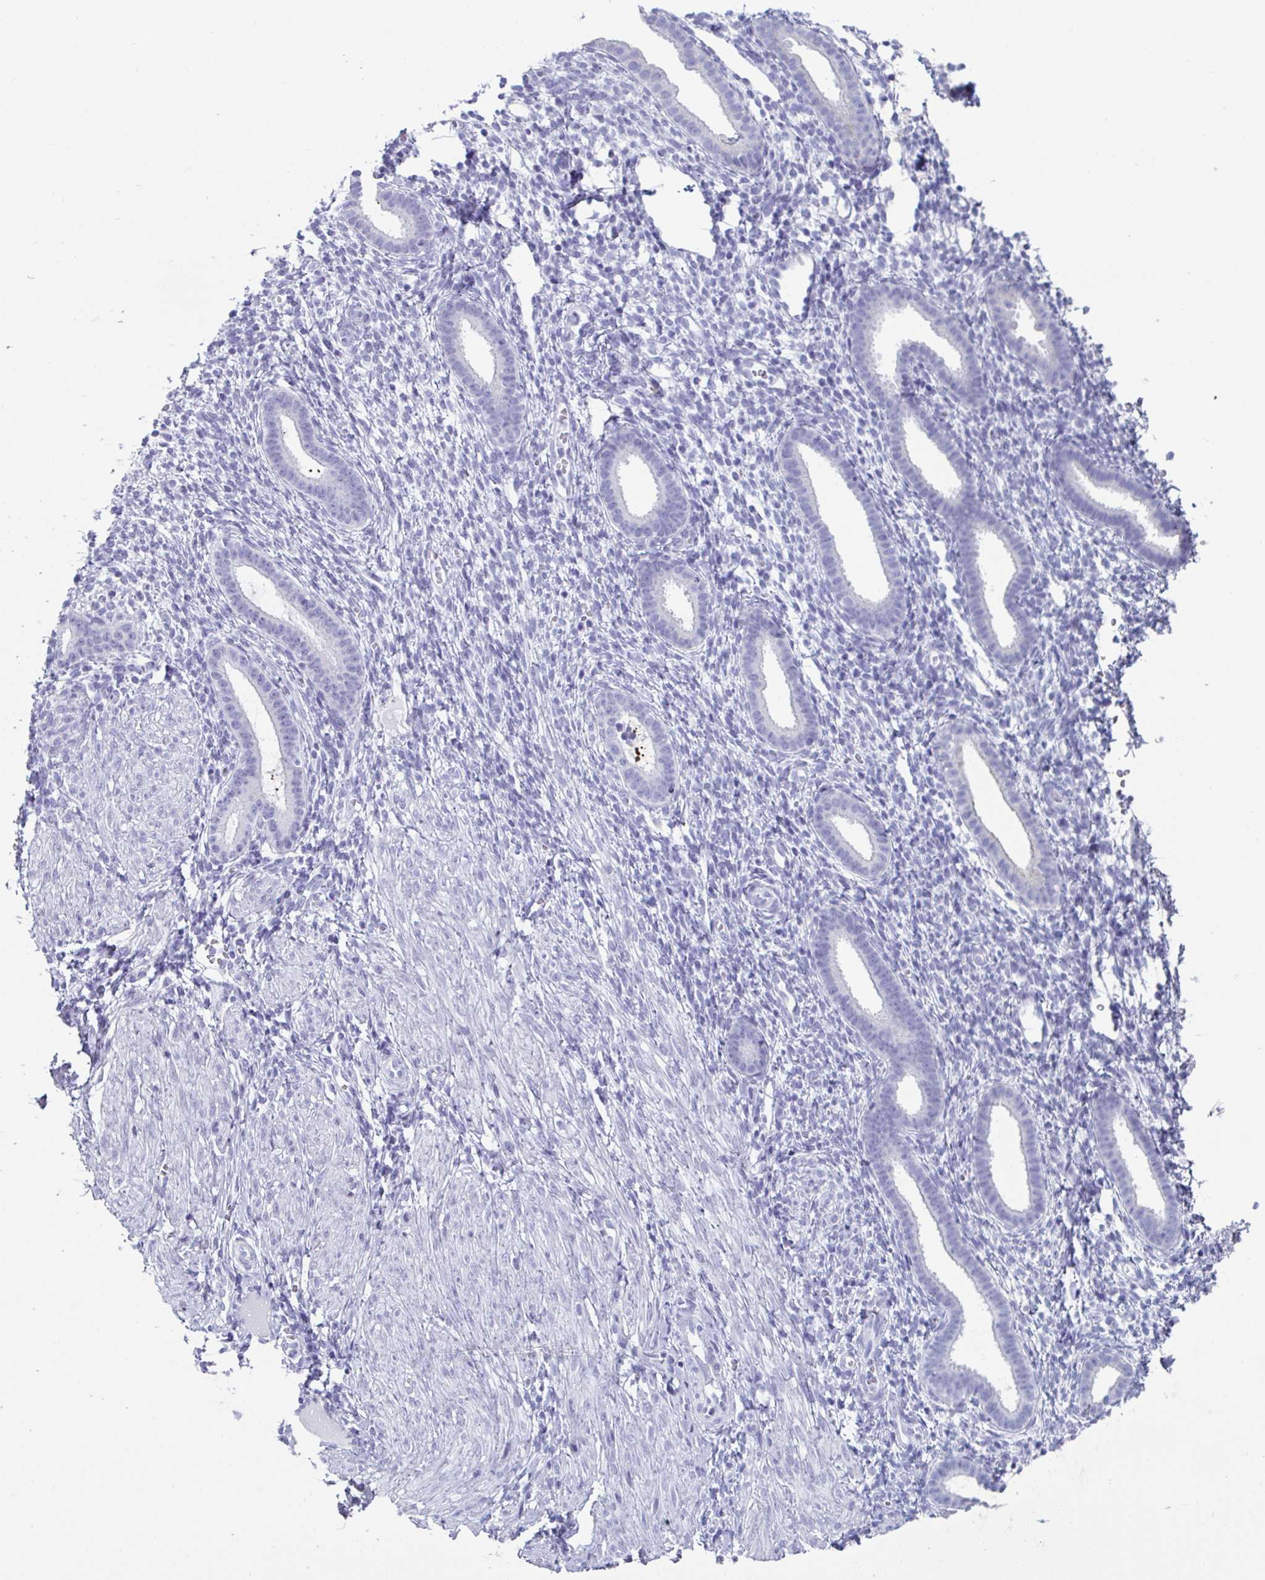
{"staining": {"intensity": "negative", "quantity": "none", "location": "none"}, "tissue": "endometrium", "cell_type": "Cells in endometrial stroma", "image_type": "normal", "snomed": [{"axis": "morphology", "description": "Normal tissue, NOS"}, {"axis": "topography", "description": "Endometrium"}], "caption": "Normal endometrium was stained to show a protein in brown. There is no significant staining in cells in endometrial stroma.", "gene": "CREG2", "patient": {"sex": "female", "age": 36}}